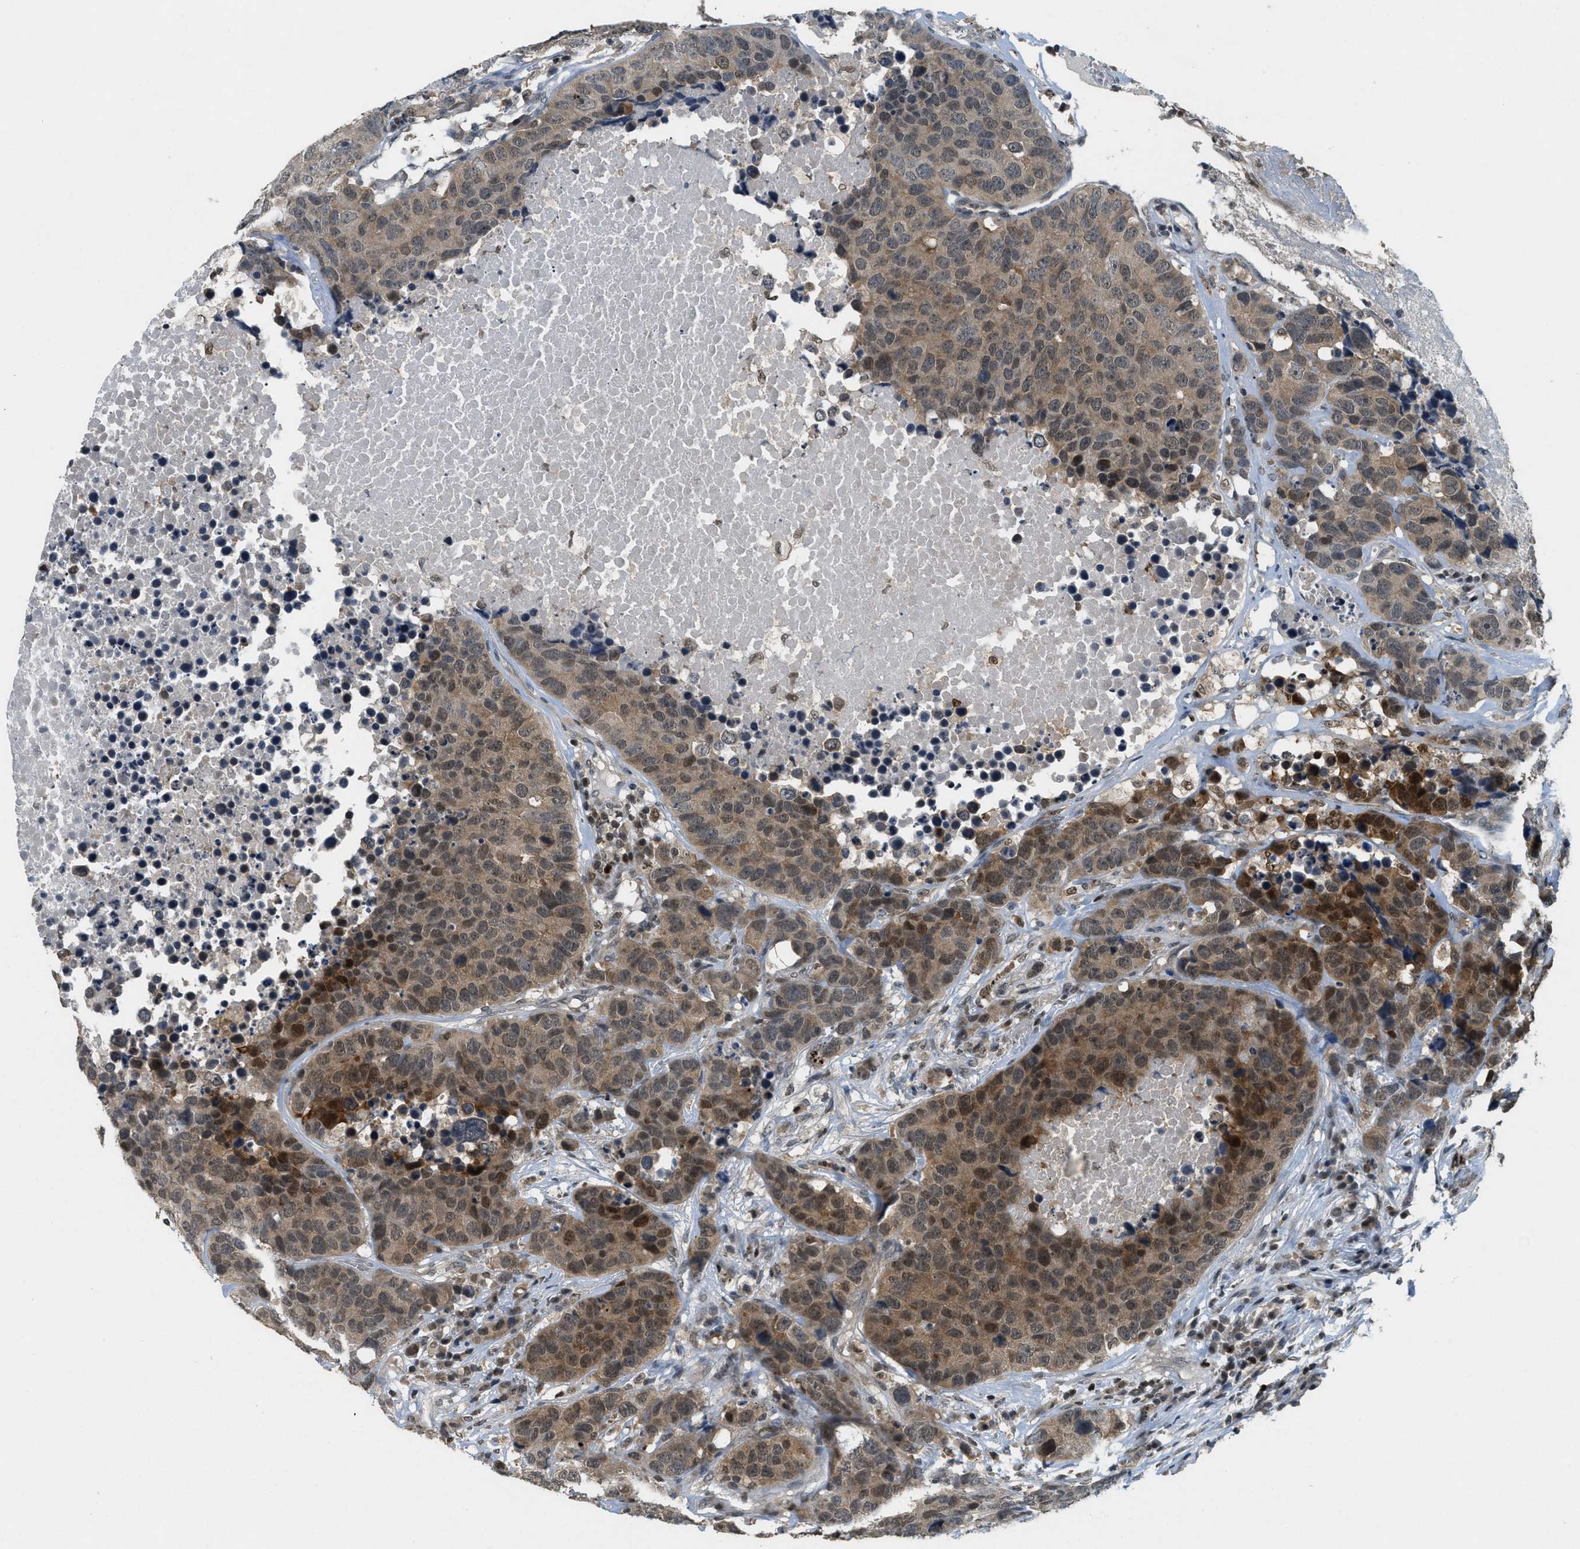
{"staining": {"intensity": "moderate", "quantity": ">75%", "location": "cytoplasmic/membranous,nuclear"}, "tissue": "carcinoid", "cell_type": "Tumor cells", "image_type": "cancer", "snomed": [{"axis": "morphology", "description": "Carcinoid, malignant, NOS"}, {"axis": "topography", "description": "Lung"}], "caption": "Immunohistochemical staining of human carcinoid shows medium levels of moderate cytoplasmic/membranous and nuclear staining in approximately >75% of tumor cells.", "gene": "DNAJB1", "patient": {"sex": "male", "age": 60}}